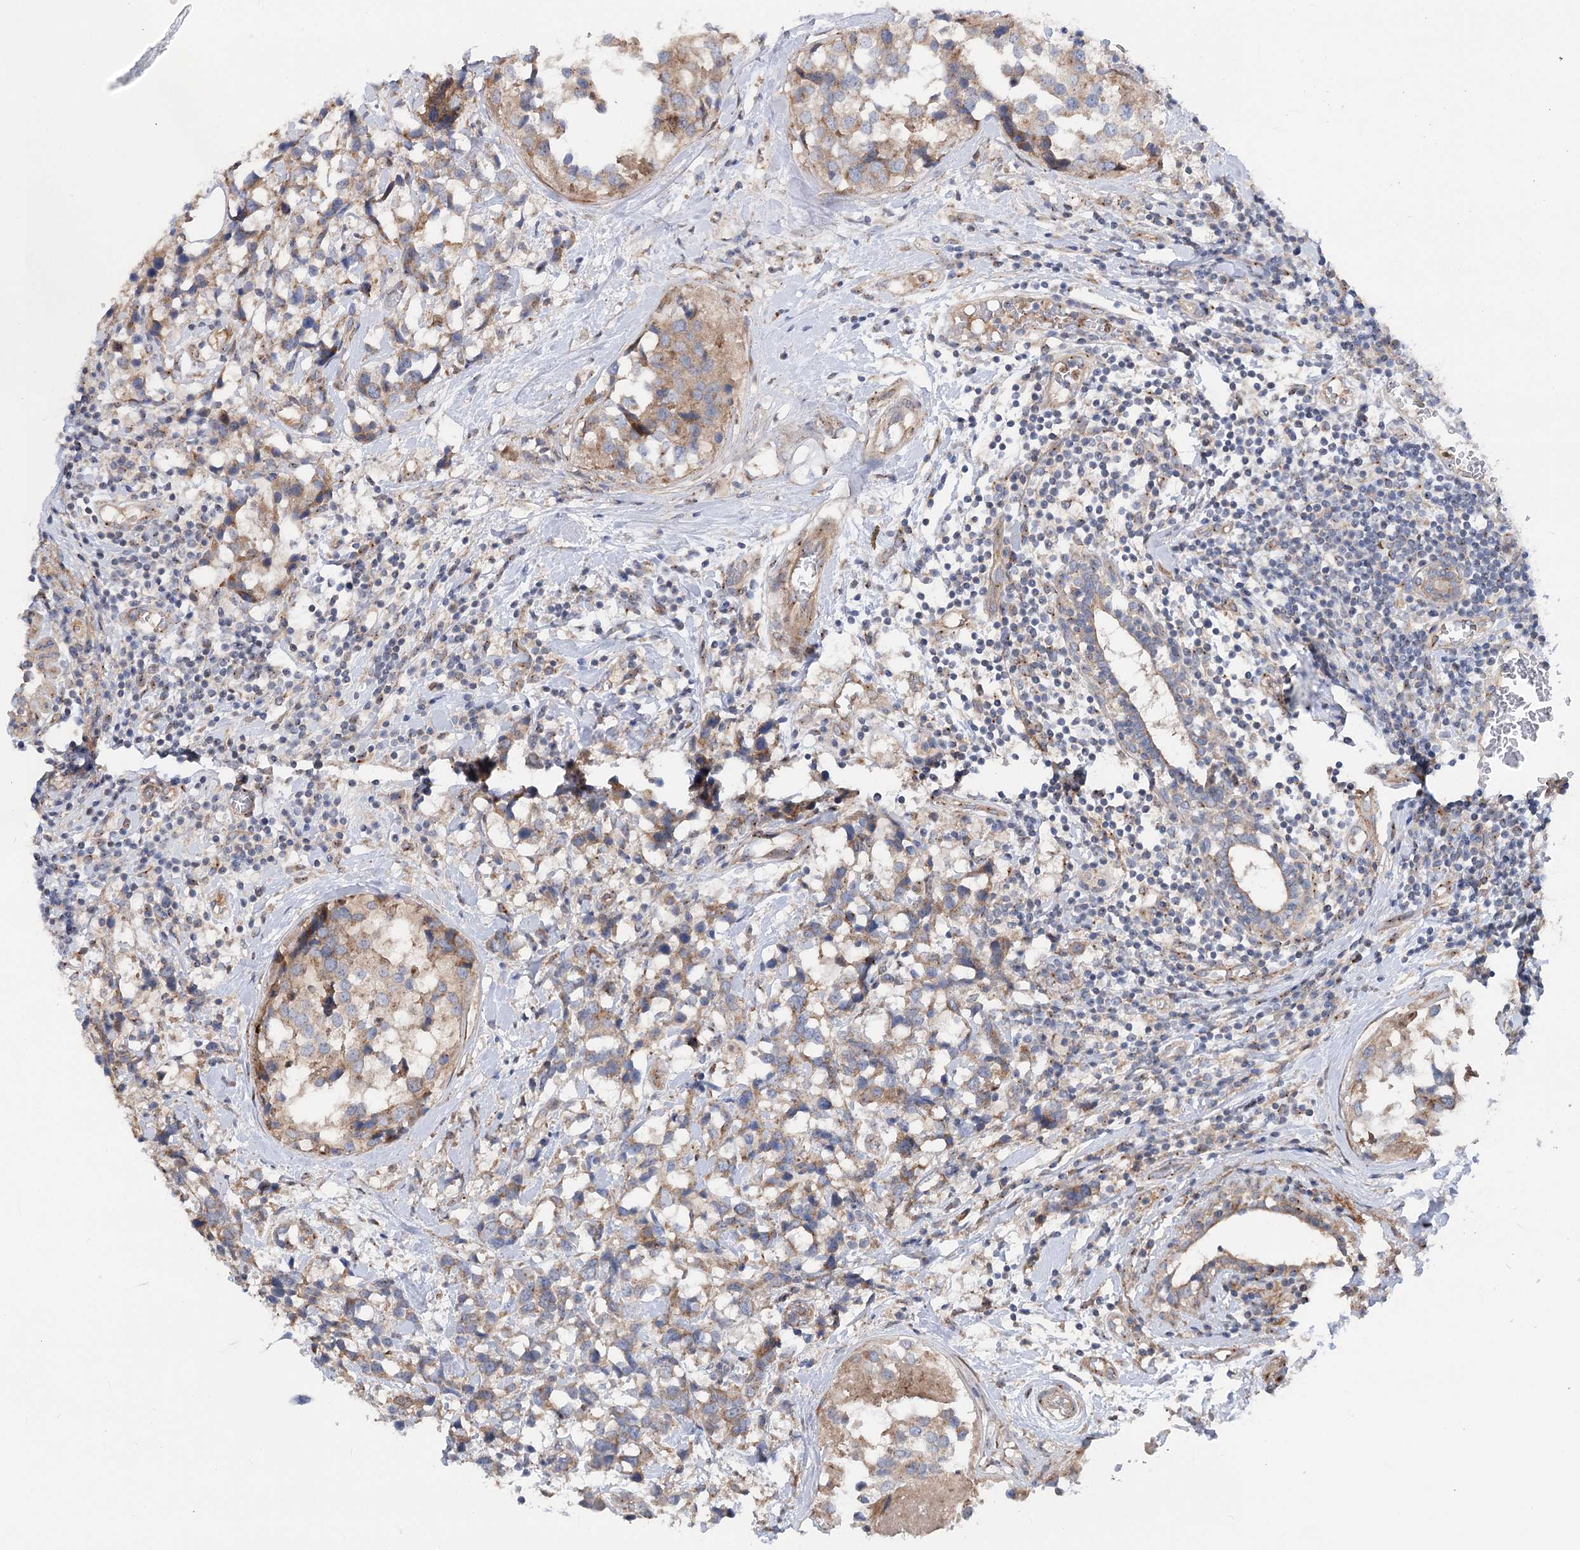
{"staining": {"intensity": "moderate", "quantity": "25%-75%", "location": "cytoplasmic/membranous"}, "tissue": "breast cancer", "cell_type": "Tumor cells", "image_type": "cancer", "snomed": [{"axis": "morphology", "description": "Lobular carcinoma"}, {"axis": "topography", "description": "Breast"}], "caption": "Breast lobular carcinoma stained with a protein marker displays moderate staining in tumor cells.", "gene": "SCN11A", "patient": {"sex": "female", "age": 59}}